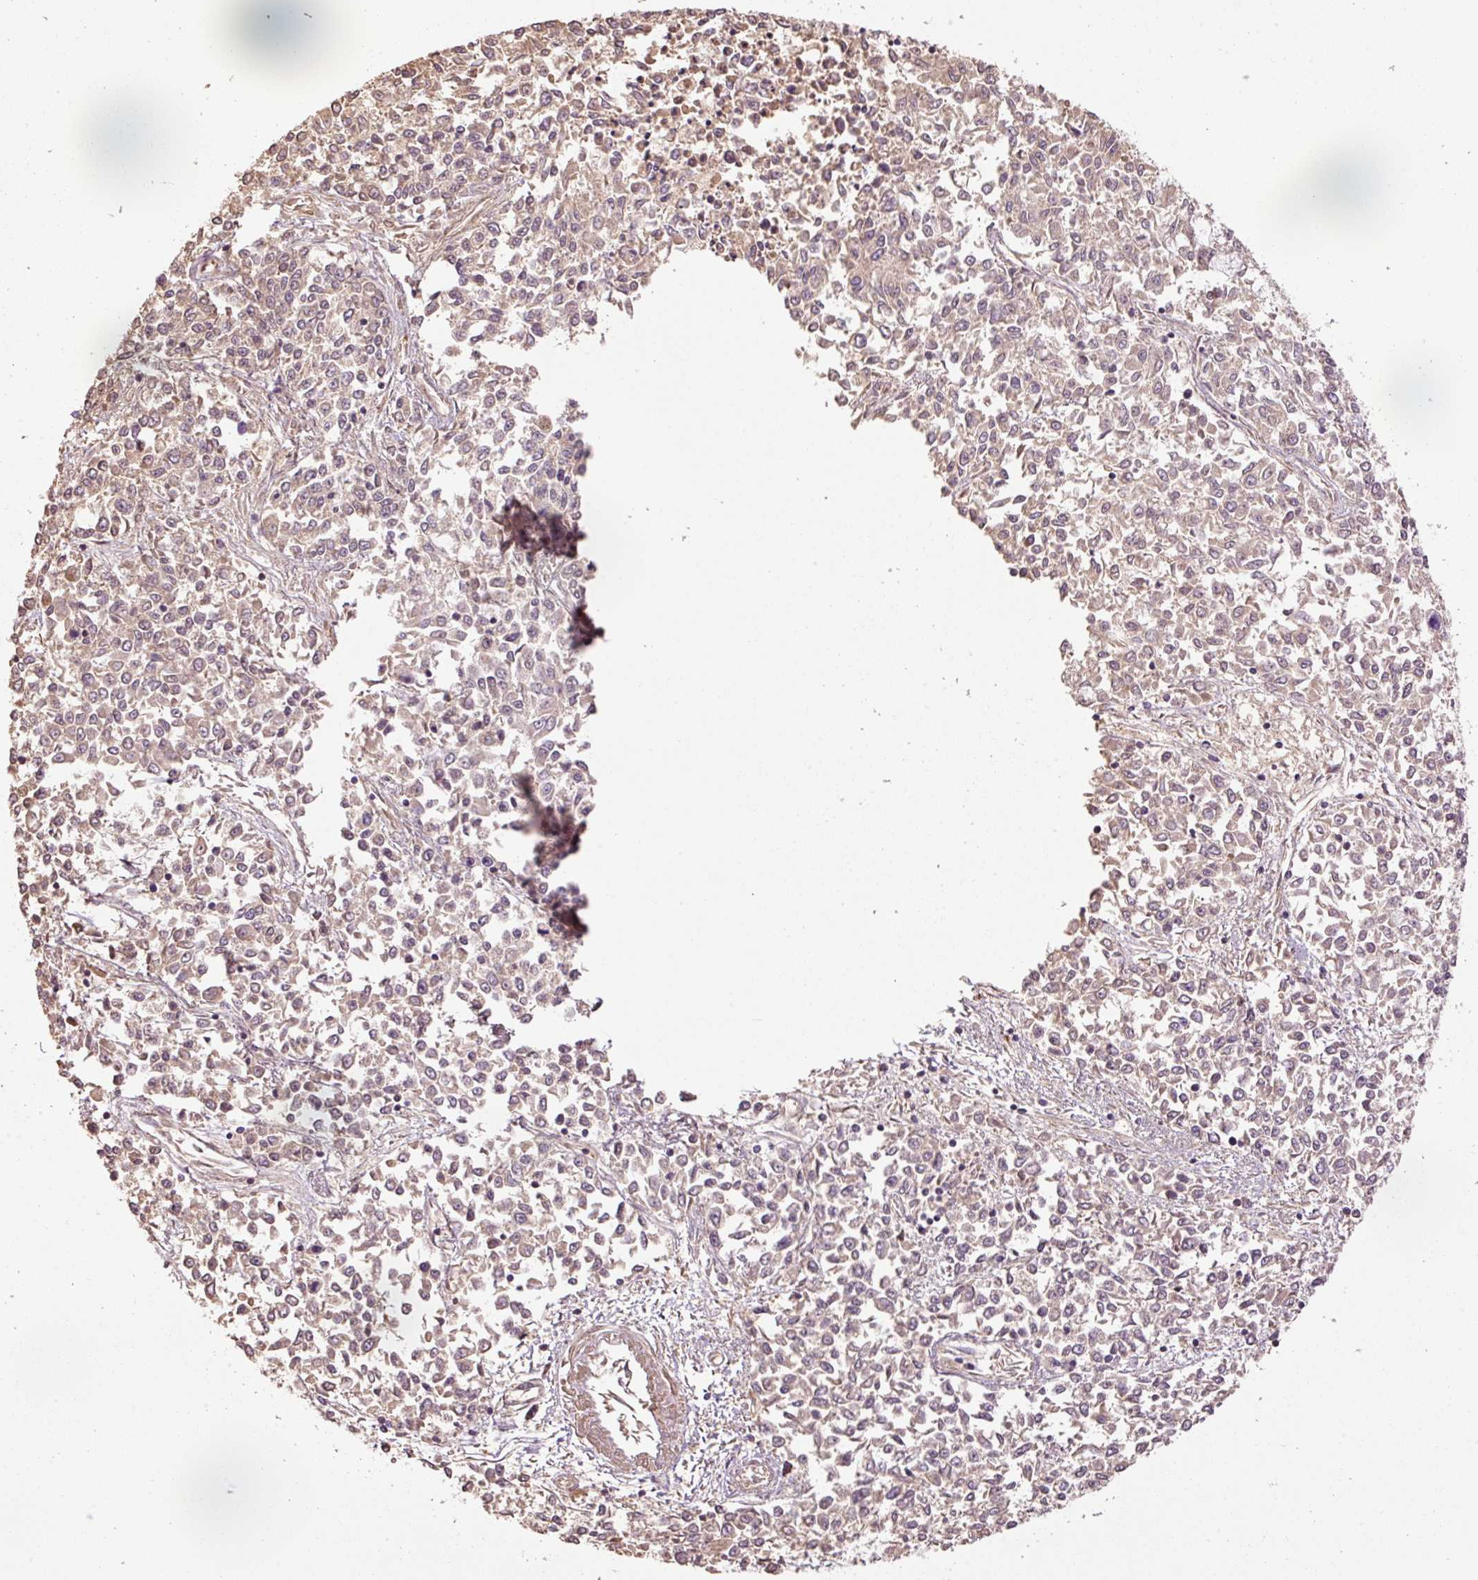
{"staining": {"intensity": "weak", "quantity": "<25%", "location": "cytoplasmic/membranous"}, "tissue": "endometrial cancer", "cell_type": "Tumor cells", "image_type": "cancer", "snomed": [{"axis": "morphology", "description": "Adenocarcinoma, NOS"}, {"axis": "topography", "description": "Endometrium"}], "caption": "Adenocarcinoma (endometrial) was stained to show a protein in brown. There is no significant expression in tumor cells.", "gene": "NID2", "patient": {"sex": "female", "age": 50}}